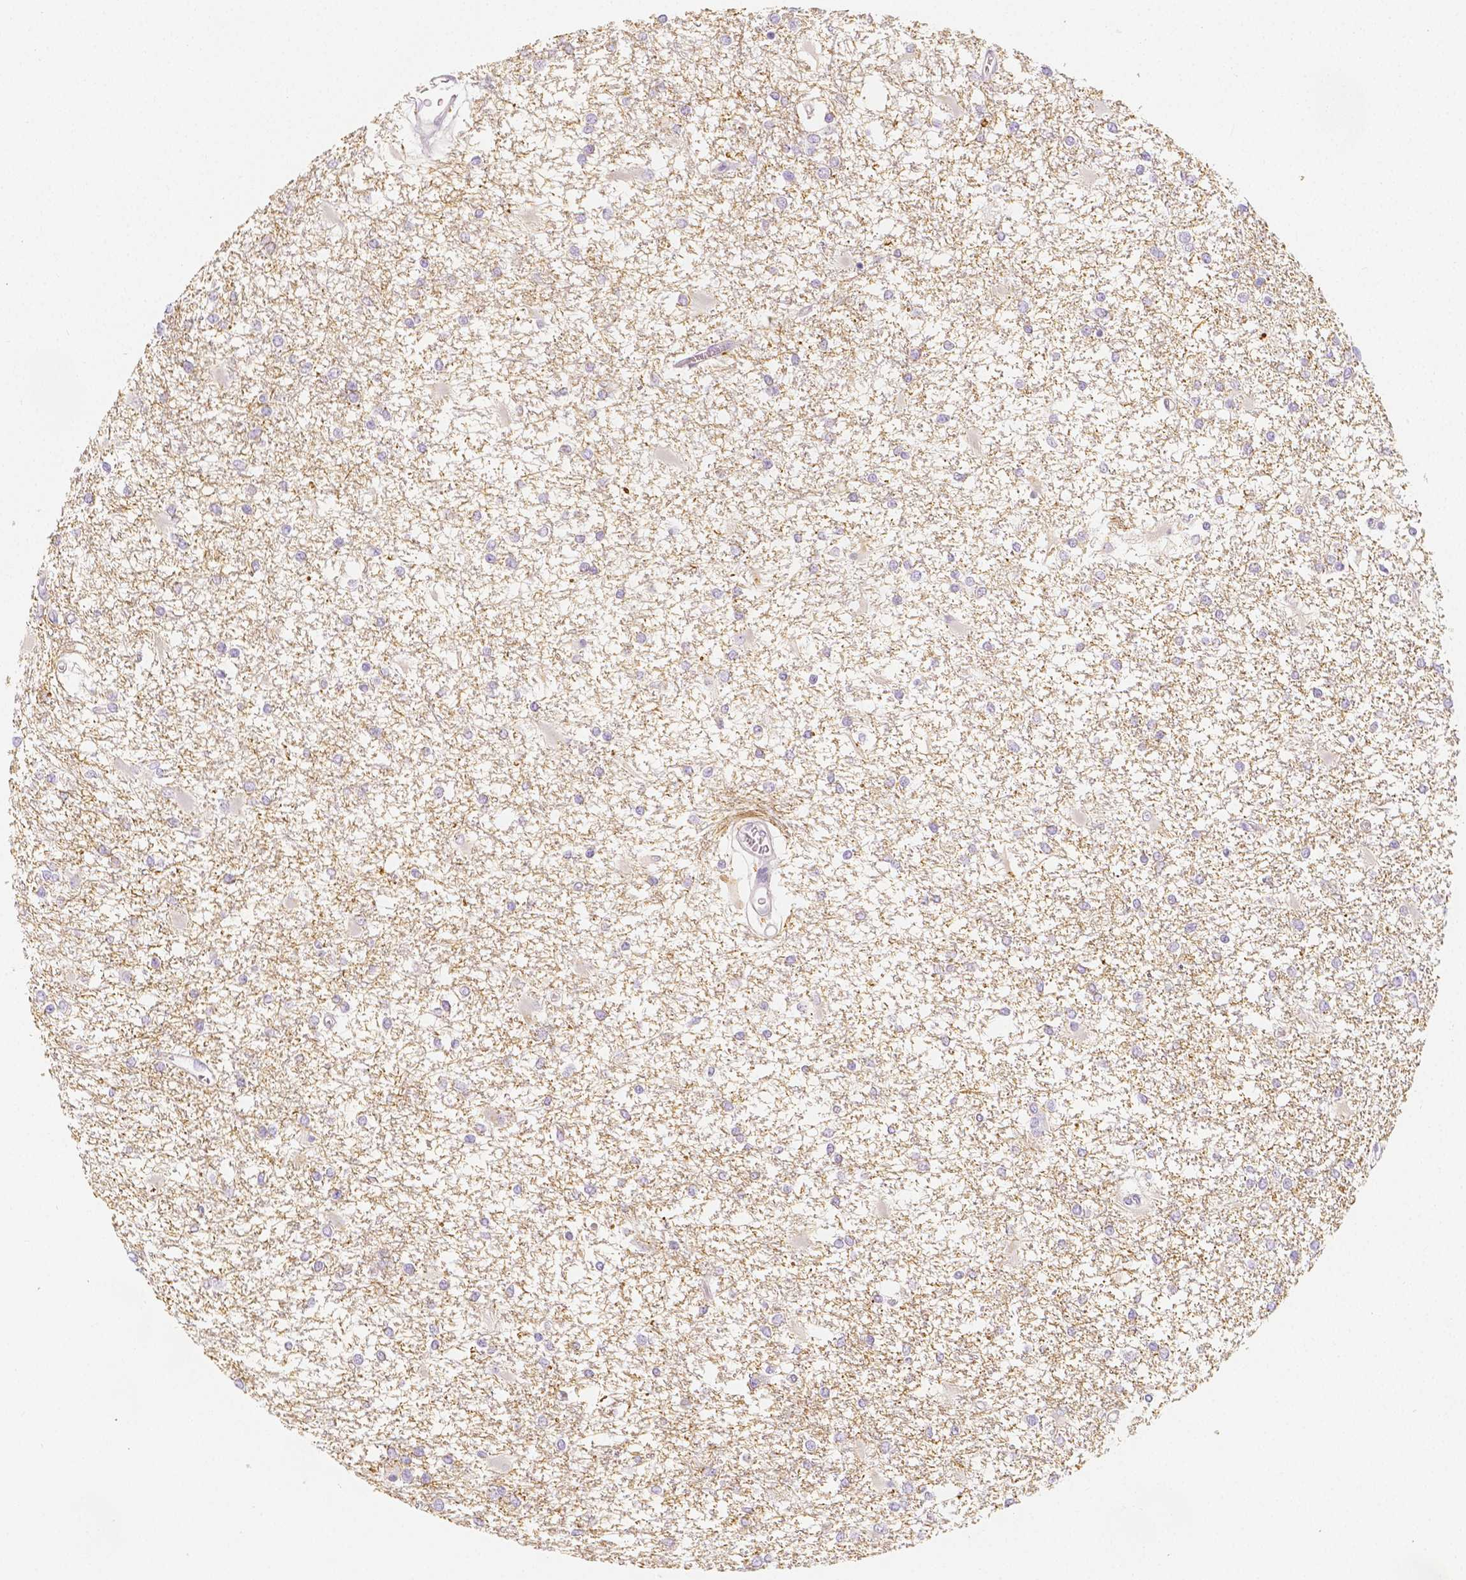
{"staining": {"intensity": "negative", "quantity": "none", "location": "none"}, "tissue": "glioma", "cell_type": "Tumor cells", "image_type": "cancer", "snomed": [{"axis": "morphology", "description": "Glioma, malignant, High grade"}, {"axis": "topography", "description": "Cerebral cortex"}], "caption": "High magnification brightfield microscopy of glioma stained with DAB (3,3'-diaminobenzidine) (brown) and counterstained with hematoxylin (blue): tumor cells show no significant positivity.", "gene": "BATF", "patient": {"sex": "male", "age": 79}}